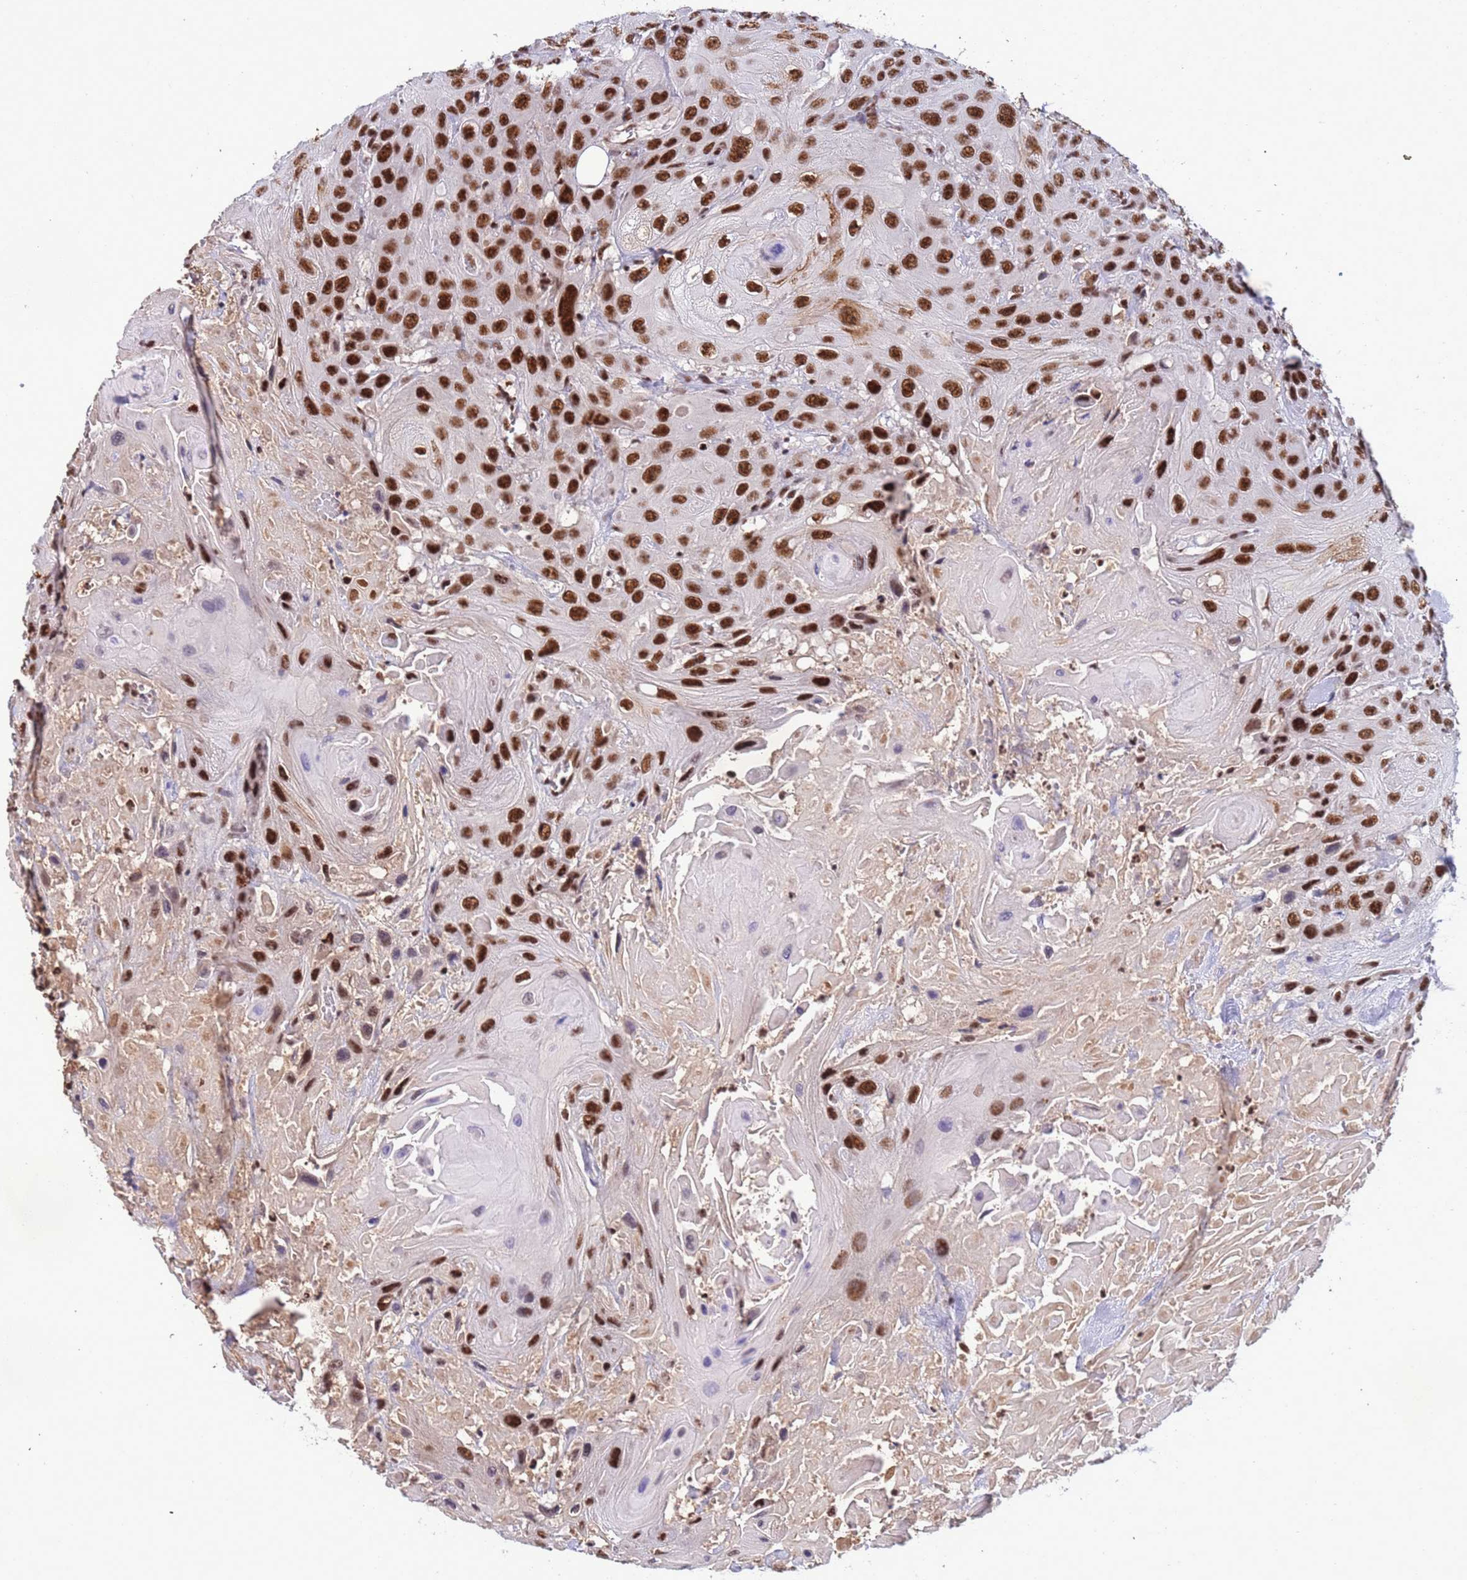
{"staining": {"intensity": "strong", "quantity": ">75%", "location": "nuclear"}, "tissue": "head and neck cancer", "cell_type": "Tumor cells", "image_type": "cancer", "snomed": [{"axis": "morphology", "description": "Squamous cell carcinoma, NOS"}, {"axis": "topography", "description": "Head-Neck"}], "caption": "This is an image of immunohistochemistry (IHC) staining of head and neck squamous cell carcinoma, which shows strong staining in the nuclear of tumor cells.", "gene": "SRRT", "patient": {"sex": "male", "age": 81}}